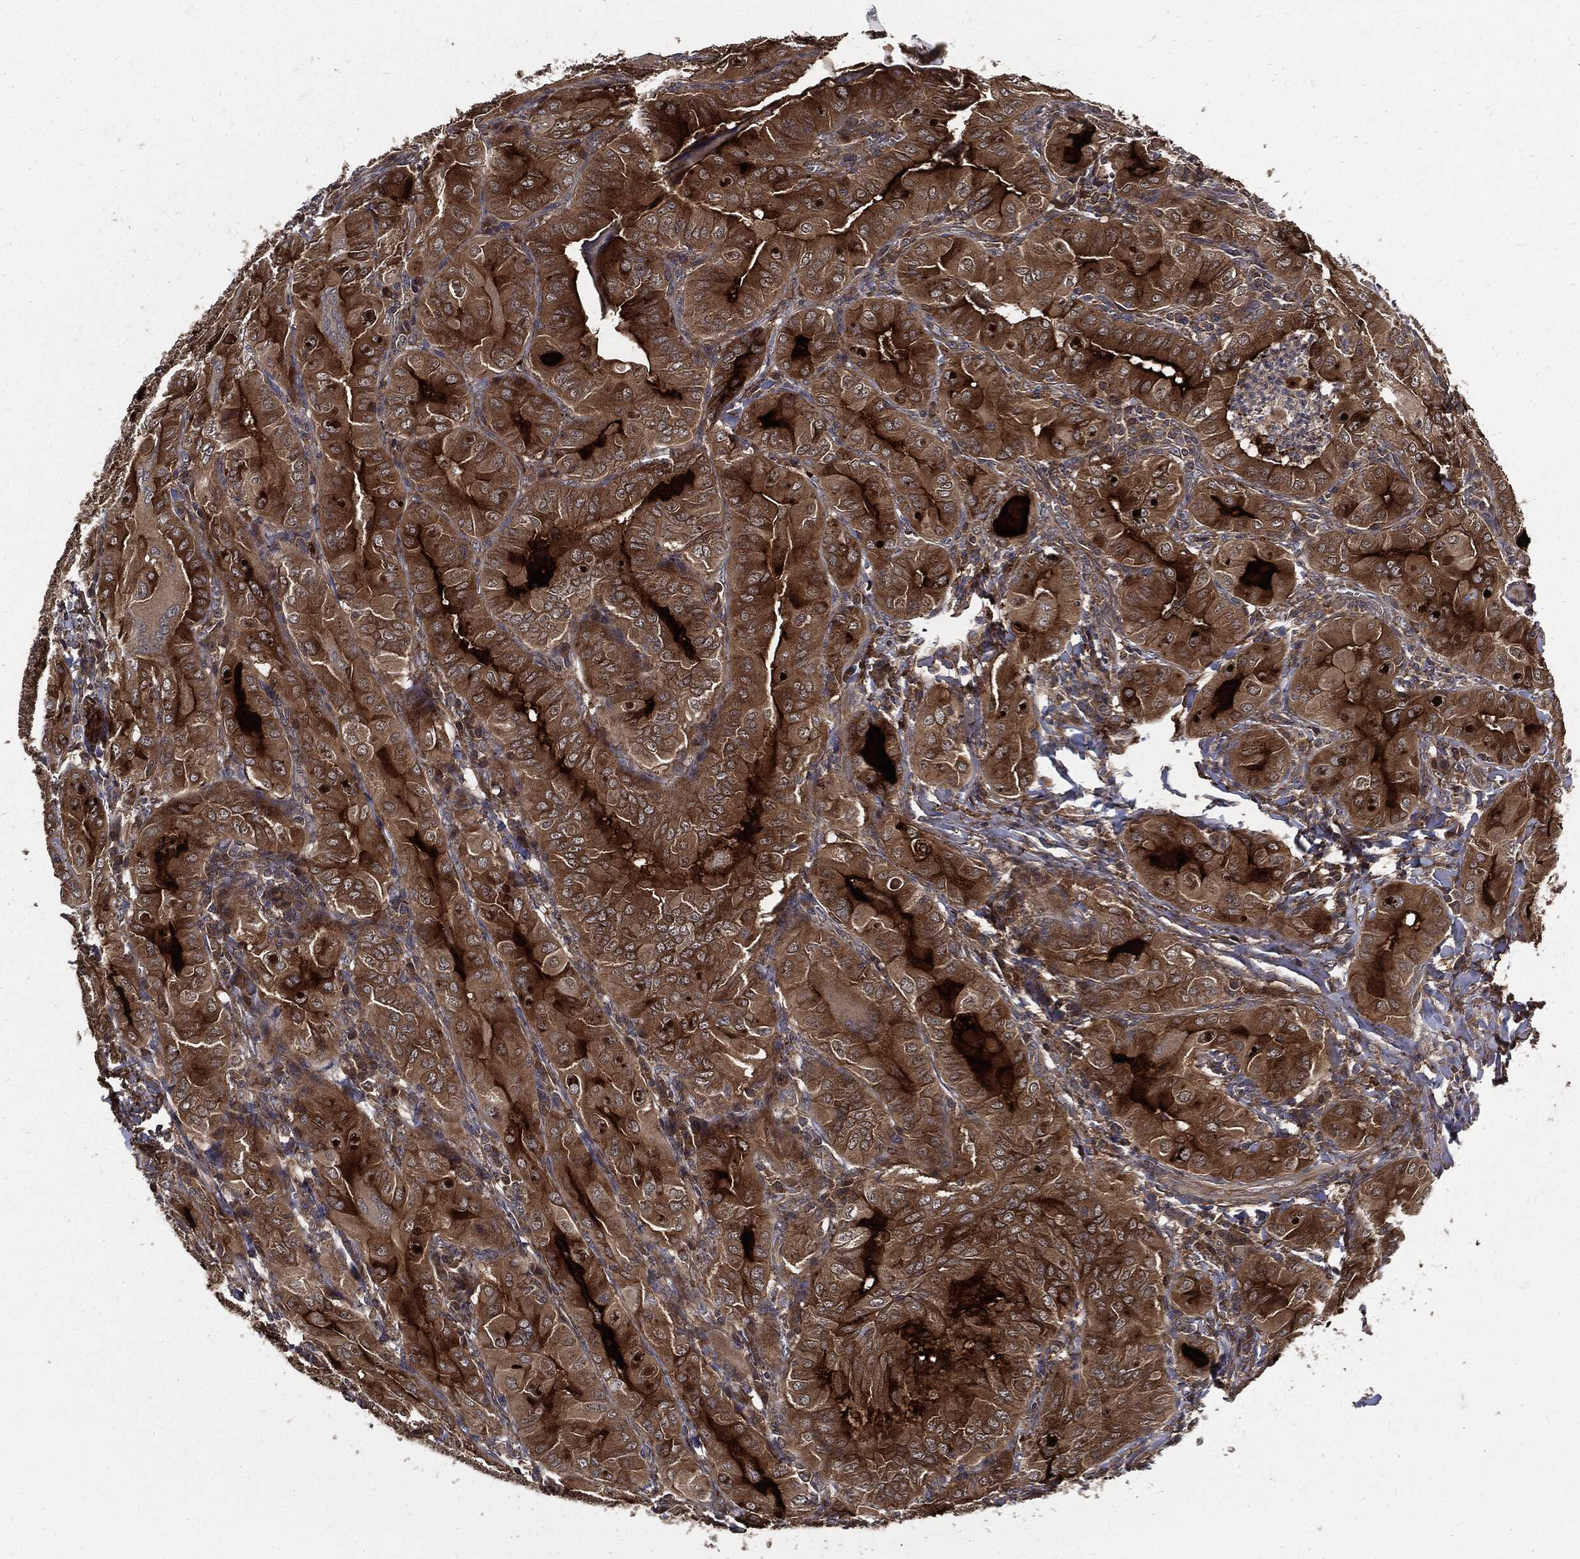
{"staining": {"intensity": "strong", "quantity": "25%-75%", "location": "cytoplasmic/membranous"}, "tissue": "thyroid cancer", "cell_type": "Tumor cells", "image_type": "cancer", "snomed": [{"axis": "morphology", "description": "Papillary adenocarcinoma, NOS"}, {"axis": "topography", "description": "Thyroid gland"}], "caption": "Protein expression analysis of thyroid cancer displays strong cytoplasmic/membranous positivity in about 25%-75% of tumor cells.", "gene": "CLU", "patient": {"sex": "female", "age": 37}}